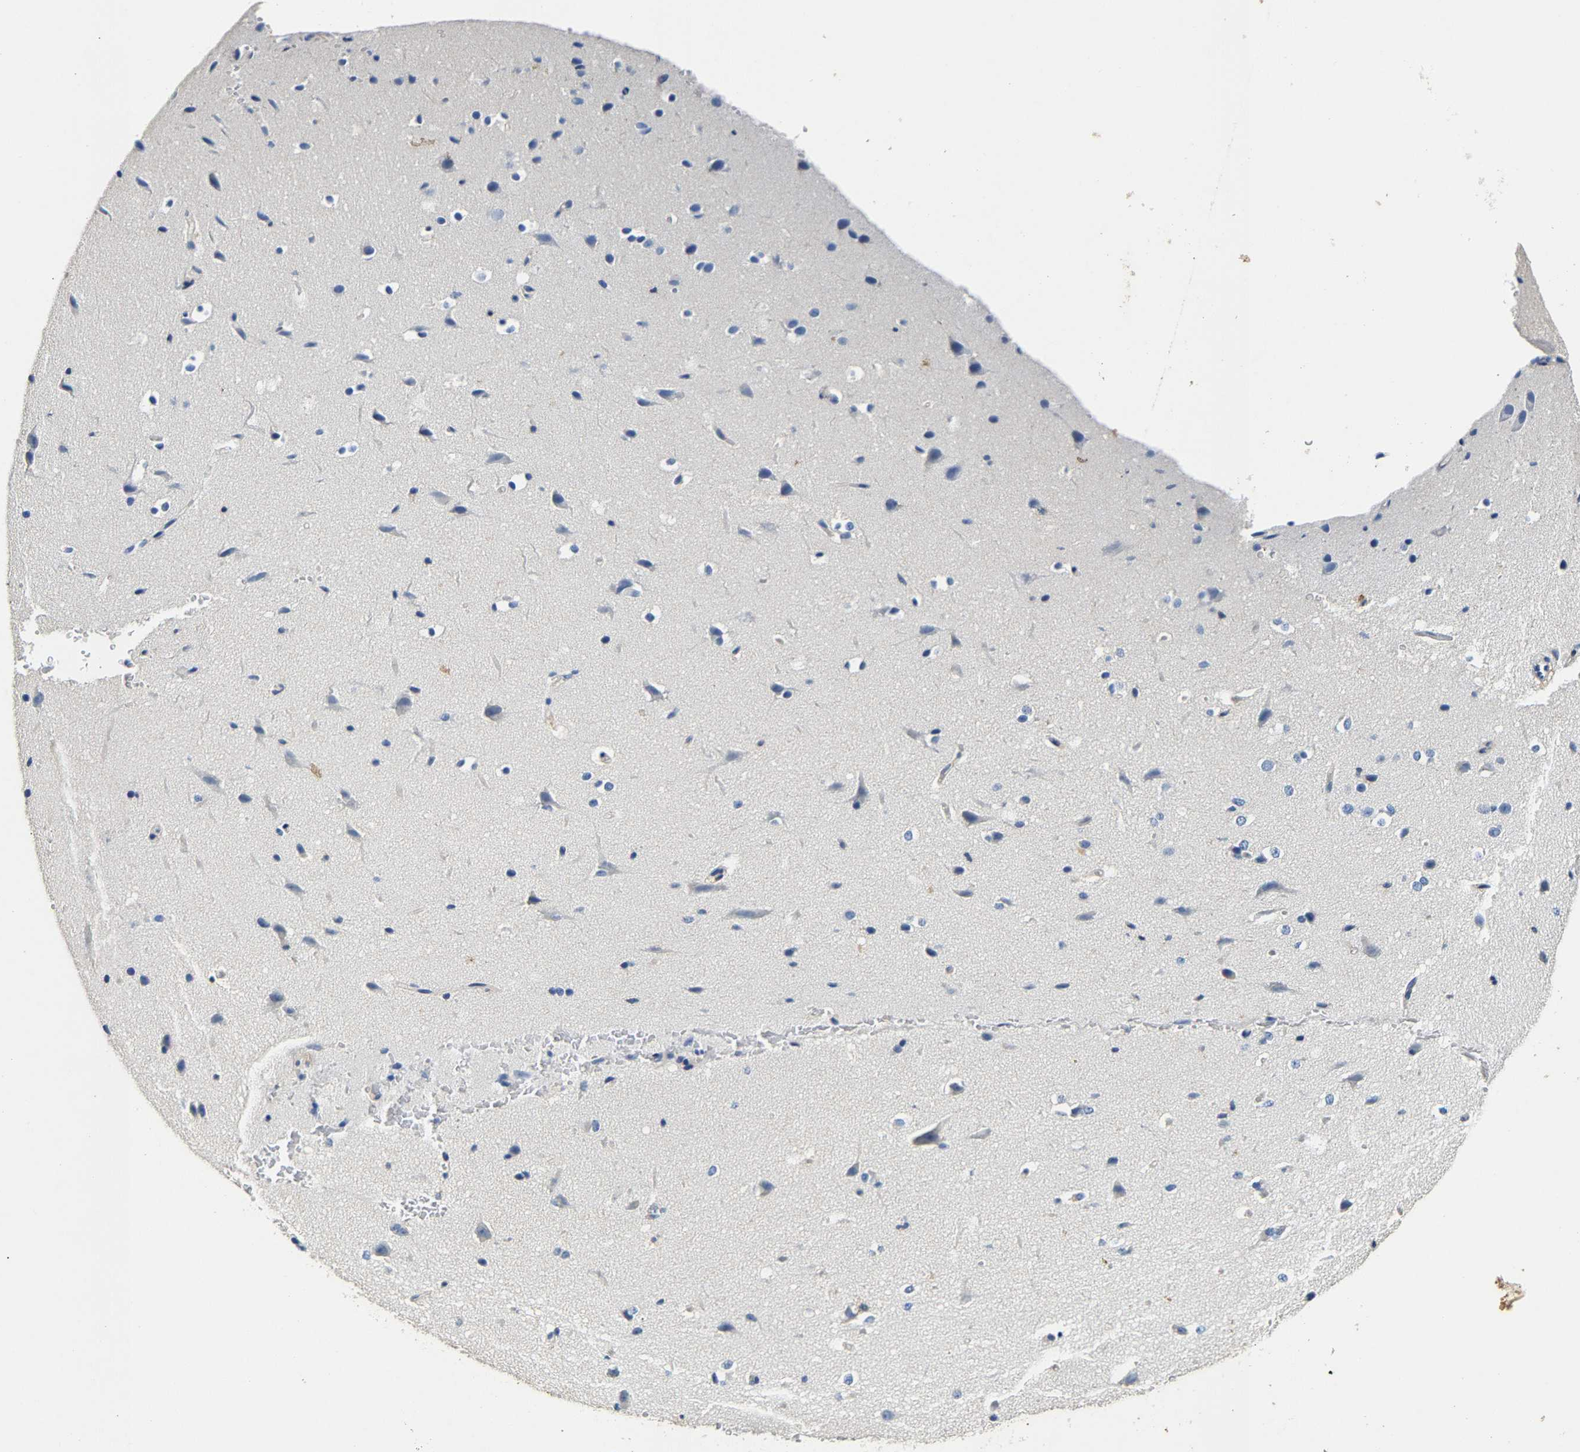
{"staining": {"intensity": "negative", "quantity": "none", "location": "none"}, "tissue": "cerebral cortex", "cell_type": "Endothelial cells", "image_type": "normal", "snomed": [{"axis": "morphology", "description": "Normal tissue, NOS"}, {"axis": "morphology", "description": "Developmental malformation"}, {"axis": "topography", "description": "Cerebral cortex"}], "caption": "This is an immunohistochemistry histopathology image of unremarkable cerebral cortex. There is no staining in endothelial cells.", "gene": "SLCO2B1", "patient": {"sex": "female", "age": 30}}